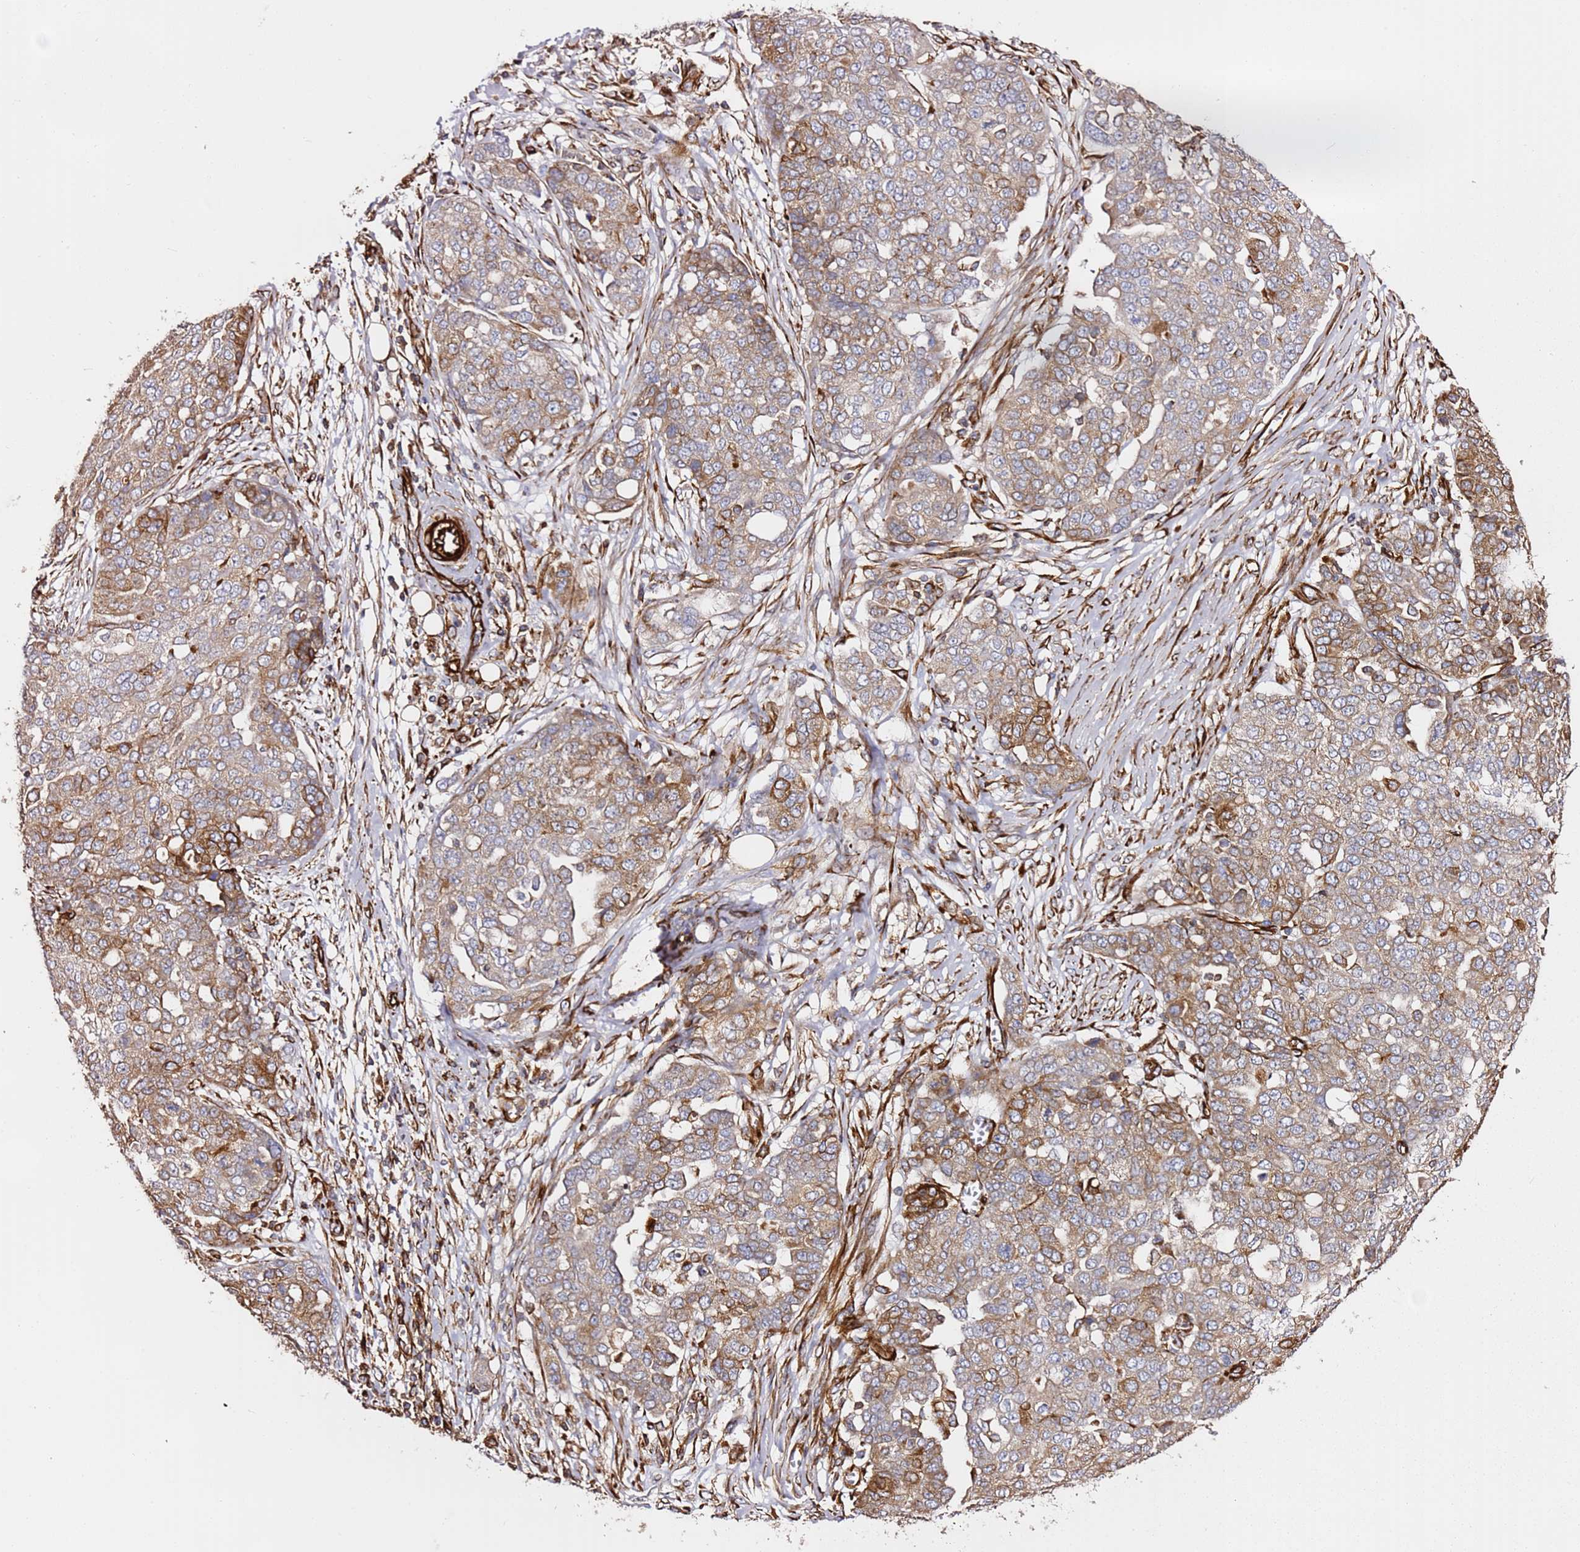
{"staining": {"intensity": "moderate", "quantity": "25%-75%", "location": "cytoplasmic/membranous"}, "tissue": "ovarian cancer", "cell_type": "Tumor cells", "image_type": "cancer", "snomed": [{"axis": "morphology", "description": "Cystadenocarcinoma, serous, NOS"}, {"axis": "topography", "description": "Soft tissue"}, {"axis": "topography", "description": "Ovary"}], "caption": "Protein expression by IHC displays moderate cytoplasmic/membranous expression in about 25%-75% of tumor cells in ovarian cancer (serous cystadenocarcinoma).", "gene": "MRGPRE", "patient": {"sex": "female", "age": 57}}